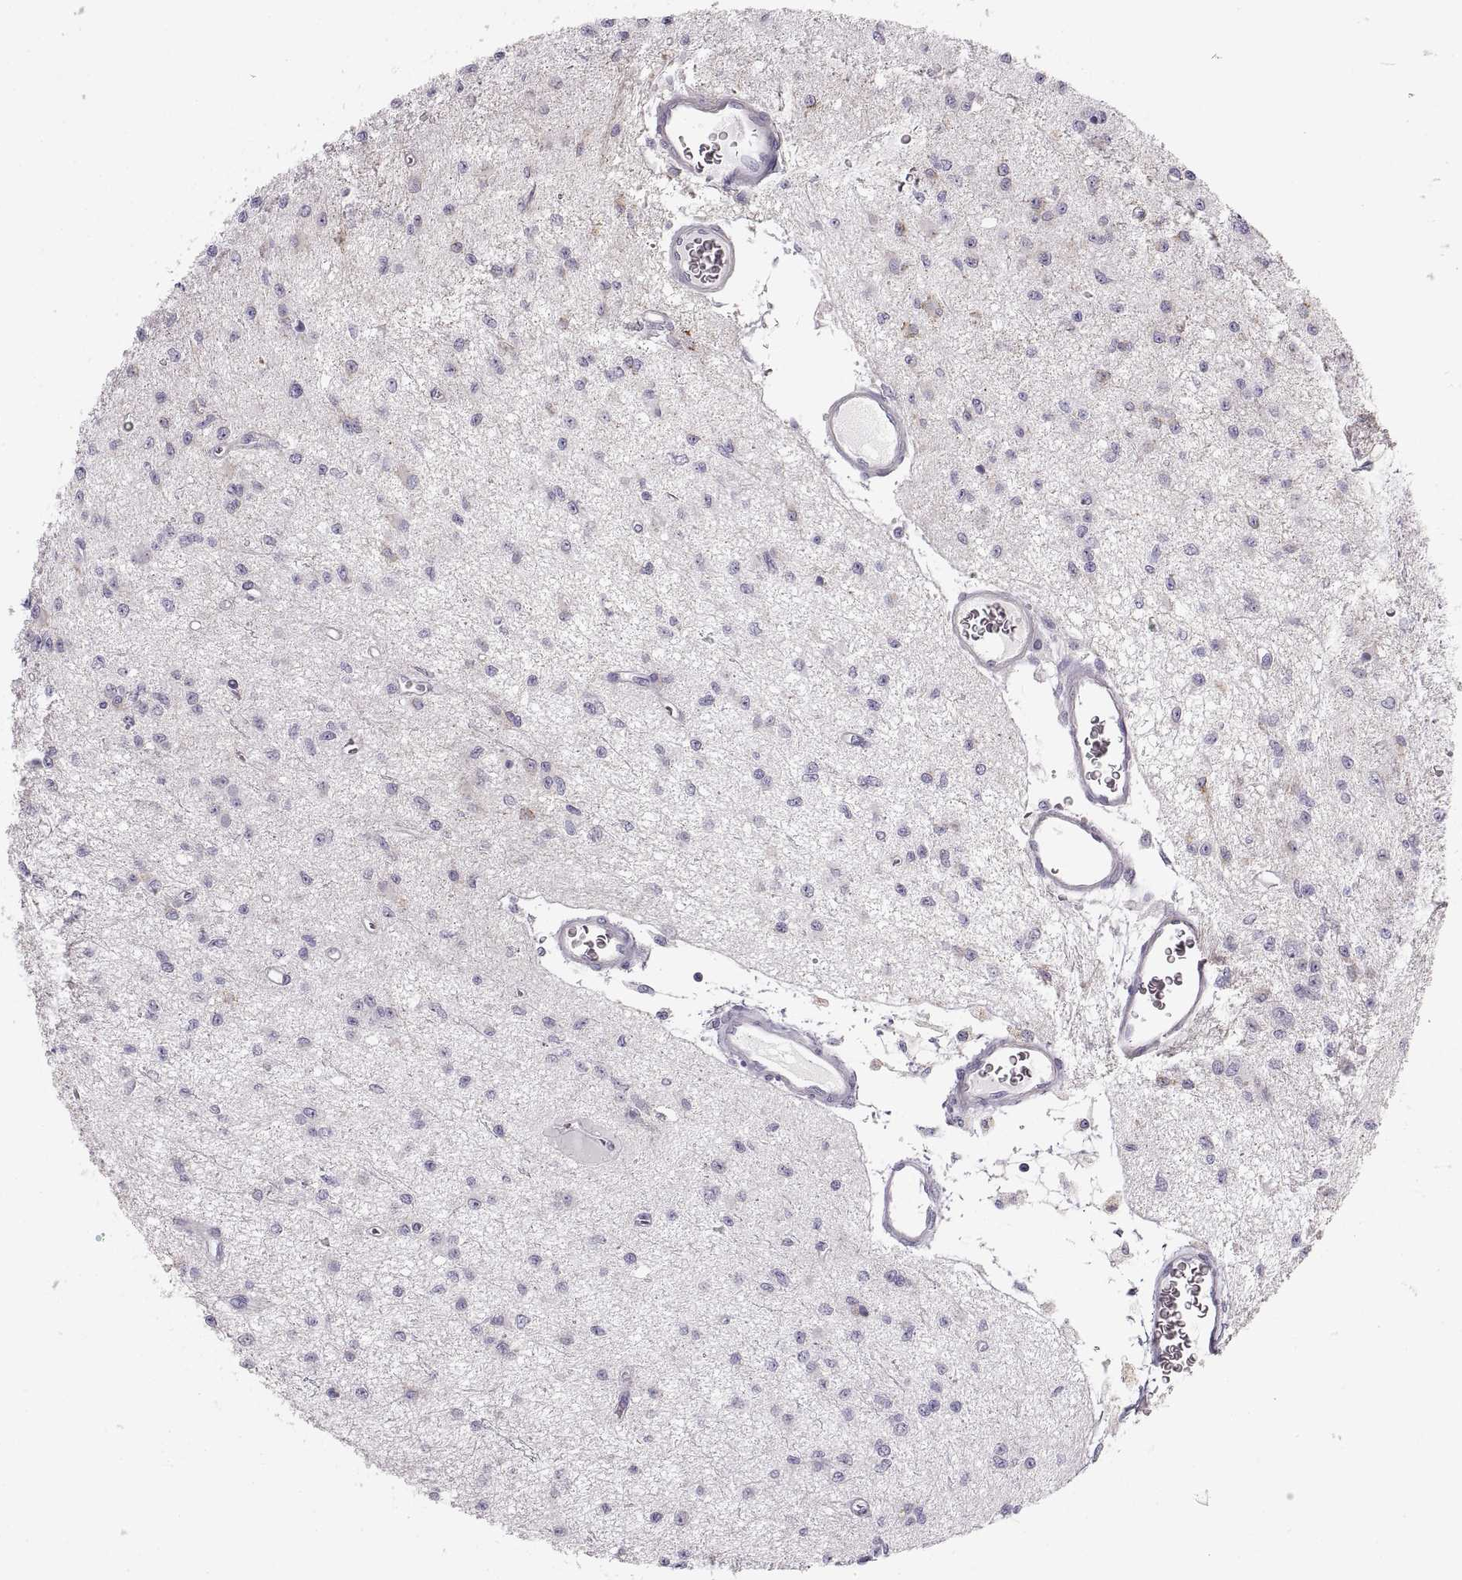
{"staining": {"intensity": "negative", "quantity": "none", "location": "none"}, "tissue": "glioma", "cell_type": "Tumor cells", "image_type": "cancer", "snomed": [{"axis": "morphology", "description": "Glioma, malignant, Low grade"}, {"axis": "topography", "description": "Brain"}], "caption": "Immunohistochemistry of malignant glioma (low-grade) reveals no positivity in tumor cells. The staining is performed using DAB (3,3'-diaminobenzidine) brown chromogen with nuclei counter-stained in using hematoxylin.", "gene": "COL9A3", "patient": {"sex": "female", "age": 45}}